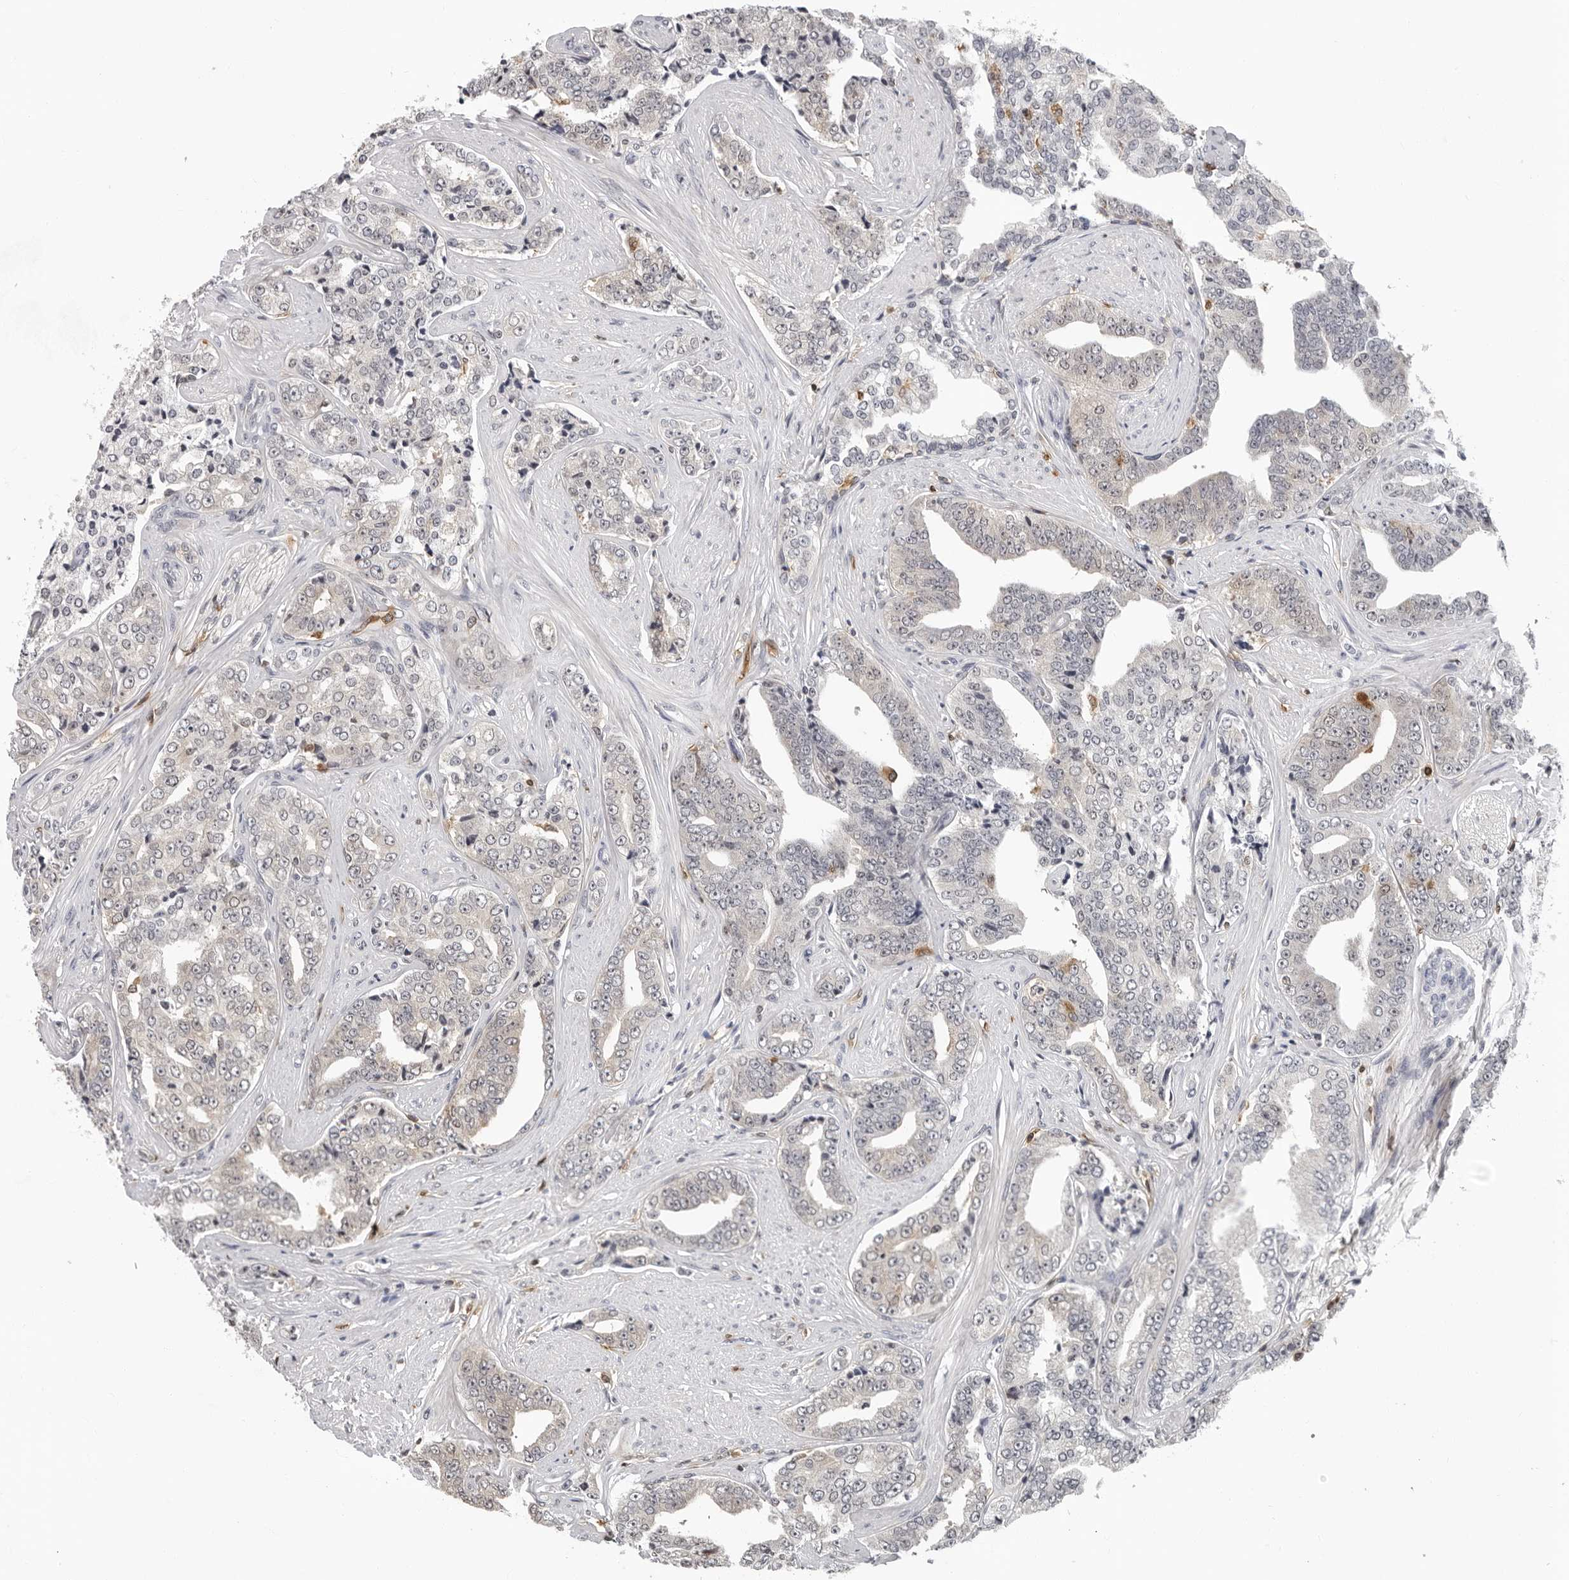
{"staining": {"intensity": "negative", "quantity": "none", "location": "none"}, "tissue": "prostate cancer", "cell_type": "Tumor cells", "image_type": "cancer", "snomed": [{"axis": "morphology", "description": "Adenocarcinoma, High grade"}, {"axis": "topography", "description": "Prostate"}], "caption": "Histopathology image shows no protein positivity in tumor cells of prostate cancer (adenocarcinoma (high-grade)) tissue.", "gene": "HSPH1", "patient": {"sex": "male", "age": 71}}